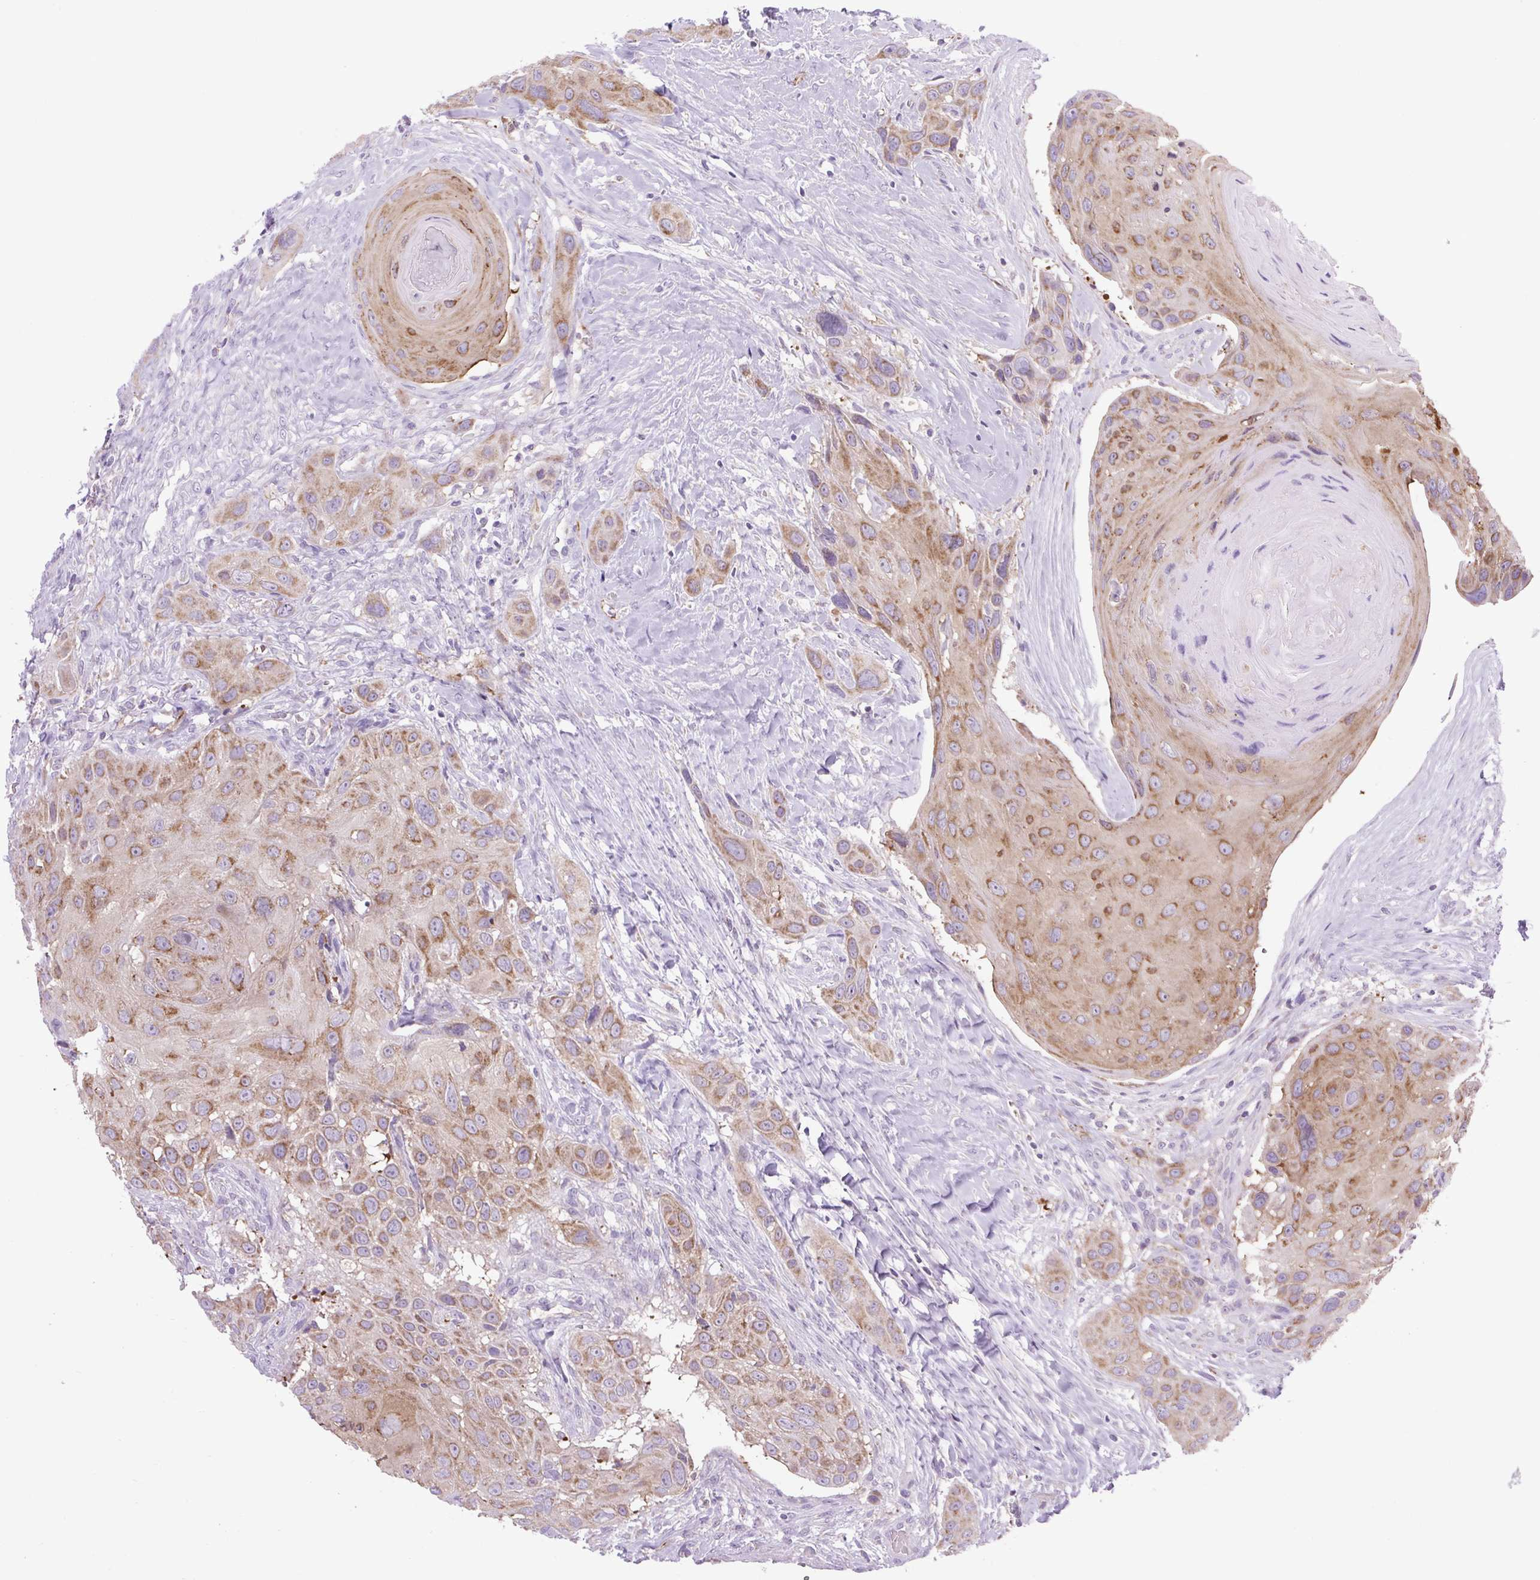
{"staining": {"intensity": "moderate", "quantity": ">75%", "location": "cytoplasmic/membranous"}, "tissue": "head and neck cancer", "cell_type": "Tumor cells", "image_type": "cancer", "snomed": [{"axis": "morphology", "description": "Squamous cell carcinoma, NOS"}, {"axis": "topography", "description": "Head-Neck"}], "caption": "Immunohistochemistry (IHC) histopathology image of human squamous cell carcinoma (head and neck) stained for a protein (brown), which displays medium levels of moderate cytoplasmic/membranous positivity in about >75% of tumor cells.", "gene": "RNASE10", "patient": {"sex": "male", "age": 81}}